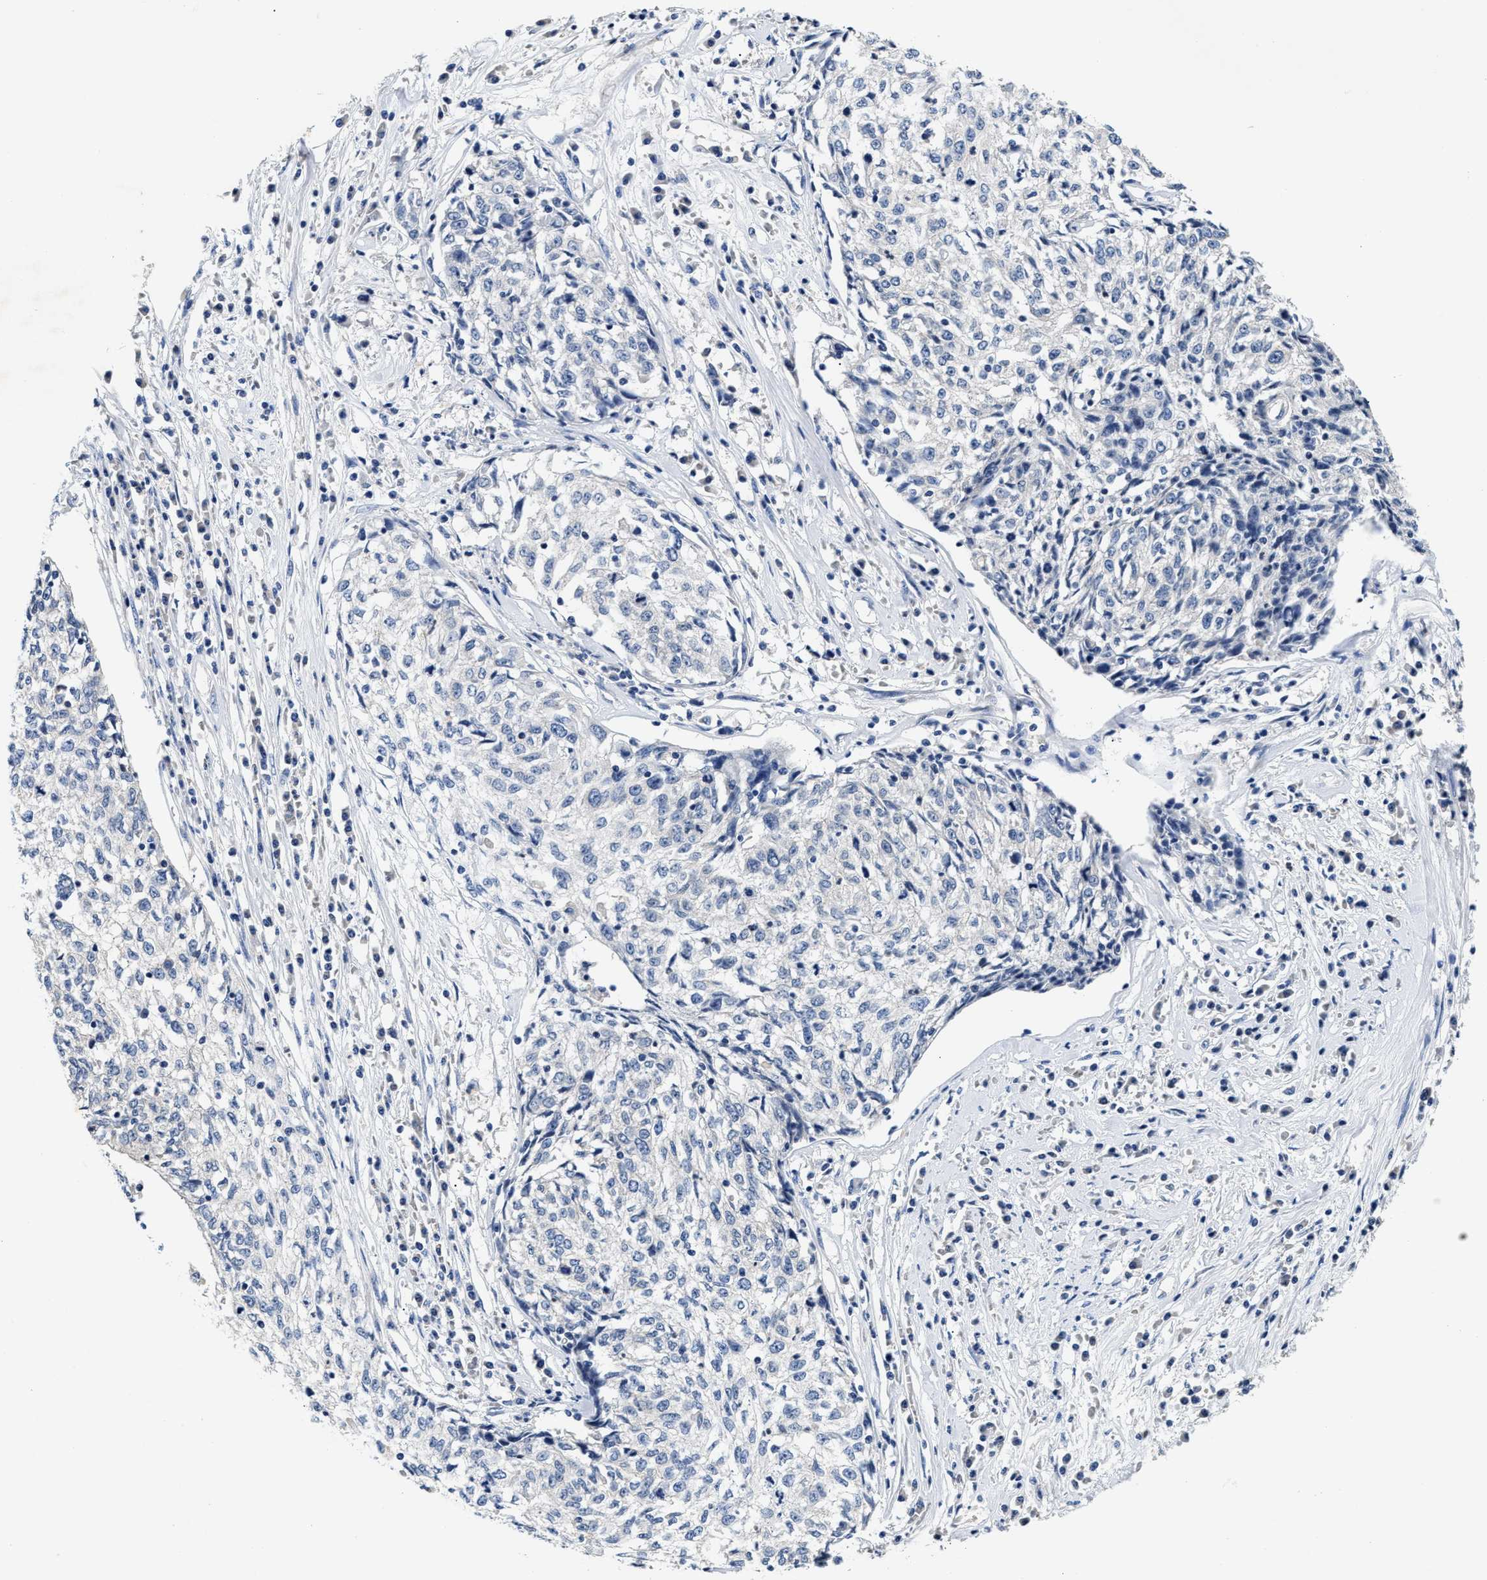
{"staining": {"intensity": "negative", "quantity": "none", "location": "none"}, "tissue": "cervical cancer", "cell_type": "Tumor cells", "image_type": "cancer", "snomed": [{"axis": "morphology", "description": "Squamous cell carcinoma, NOS"}, {"axis": "topography", "description": "Cervix"}], "caption": "A histopathology image of human cervical cancer (squamous cell carcinoma) is negative for staining in tumor cells.", "gene": "FAM185A", "patient": {"sex": "female", "age": 57}}